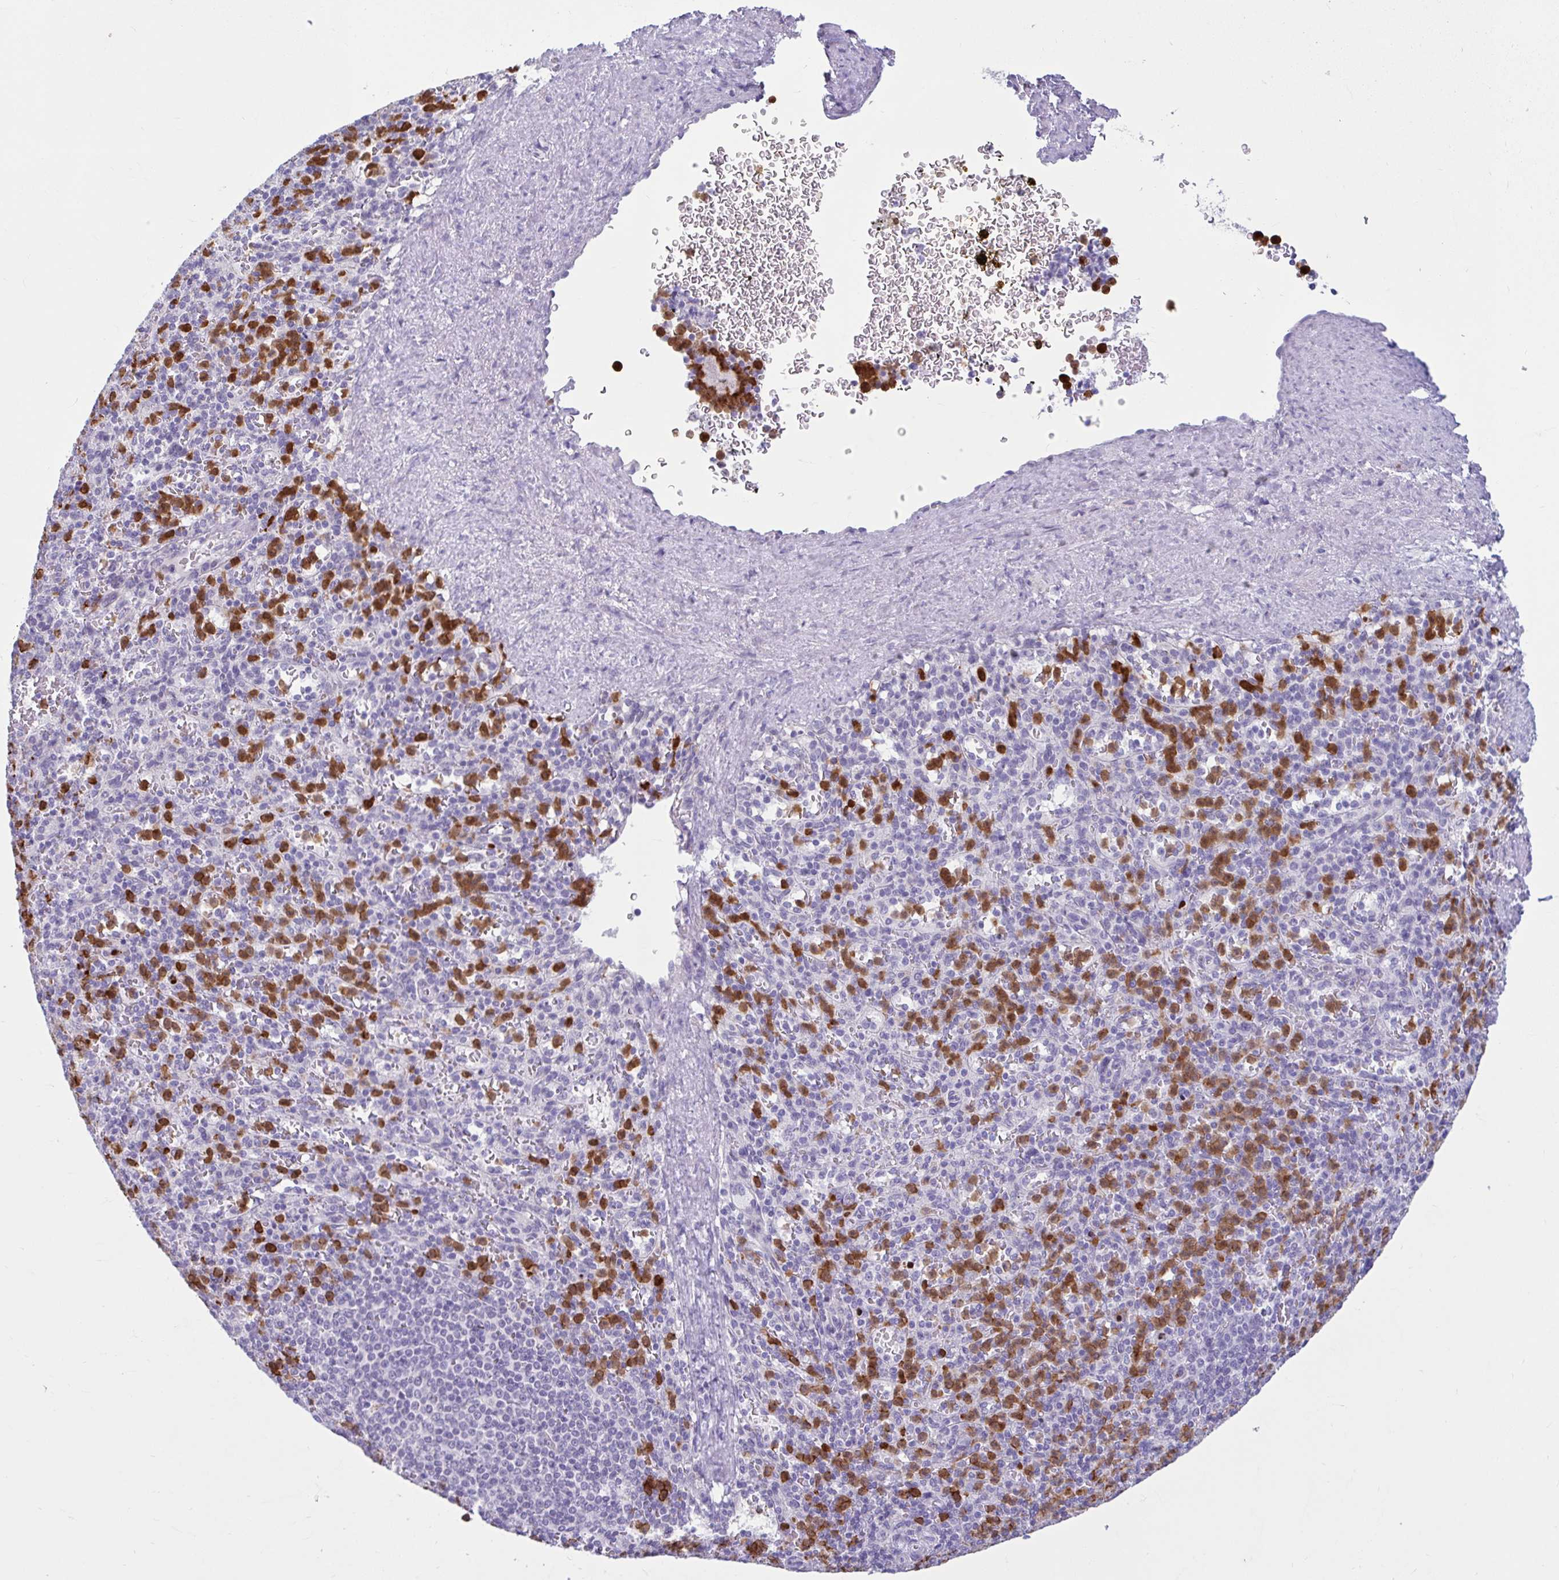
{"staining": {"intensity": "strong", "quantity": "25%-75%", "location": "cytoplasmic/membranous"}, "tissue": "spleen", "cell_type": "Cells in red pulp", "image_type": "normal", "snomed": [{"axis": "morphology", "description": "Normal tissue, NOS"}, {"axis": "topography", "description": "Spleen"}], "caption": "The photomicrograph demonstrates a brown stain indicating the presence of a protein in the cytoplasmic/membranous of cells in red pulp in spleen. (Stains: DAB in brown, nuclei in blue, Microscopy: brightfield microscopy at high magnification).", "gene": "CEP120", "patient": {"sex": "female", "age": 74}}